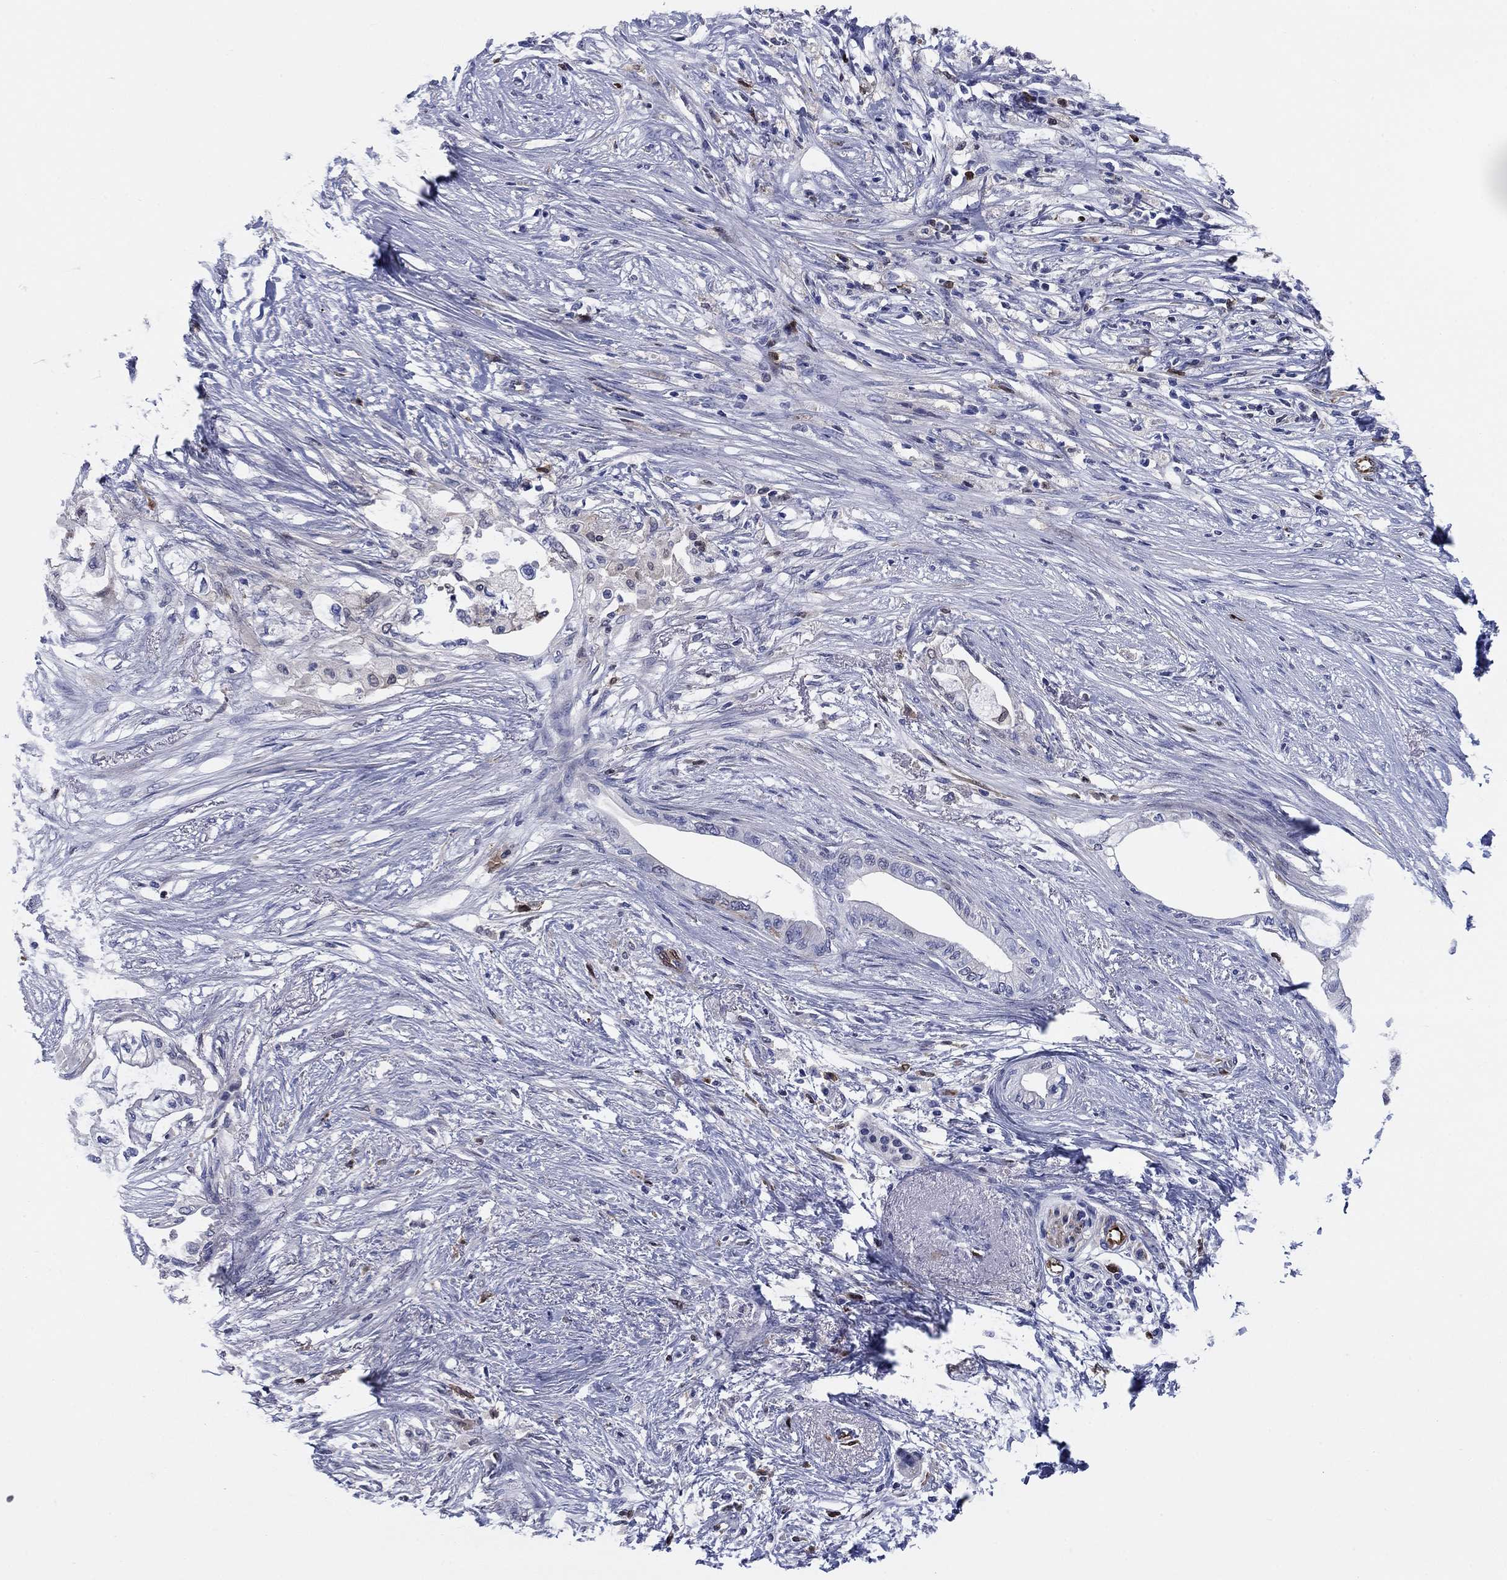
{"staining": {"intensity": "negative", "quantity": "none", "location": "none"}, "tissue": "pancreatic cancer", "cell_type": "Tumor cells", "image_type": "cancer", "snomed": [{"axis": "morphology", "description": "Normal tissue, NOS"}, {"axis": "morphology", "description": "Adenocarcinoma, NOS"}, {"axis": "topography", "description": "Pancreas"}, {"axis": "topography", "description": "Duodenum"}], "caption": "IHC image of neoplastic tissue: human pancreatic cancer (adenocarcinoma) stained with DAB (3,3'-diaminobenzidine) demonstrates no significant protein staining in tumor cells. The staining is performed using DAB (3,3'-diaminobenzidine) brown chromogen with nuclei counter-stained in using hematoxylin.", "gene": "STMN1", "patient": {"sex": "female", "age": 60}}